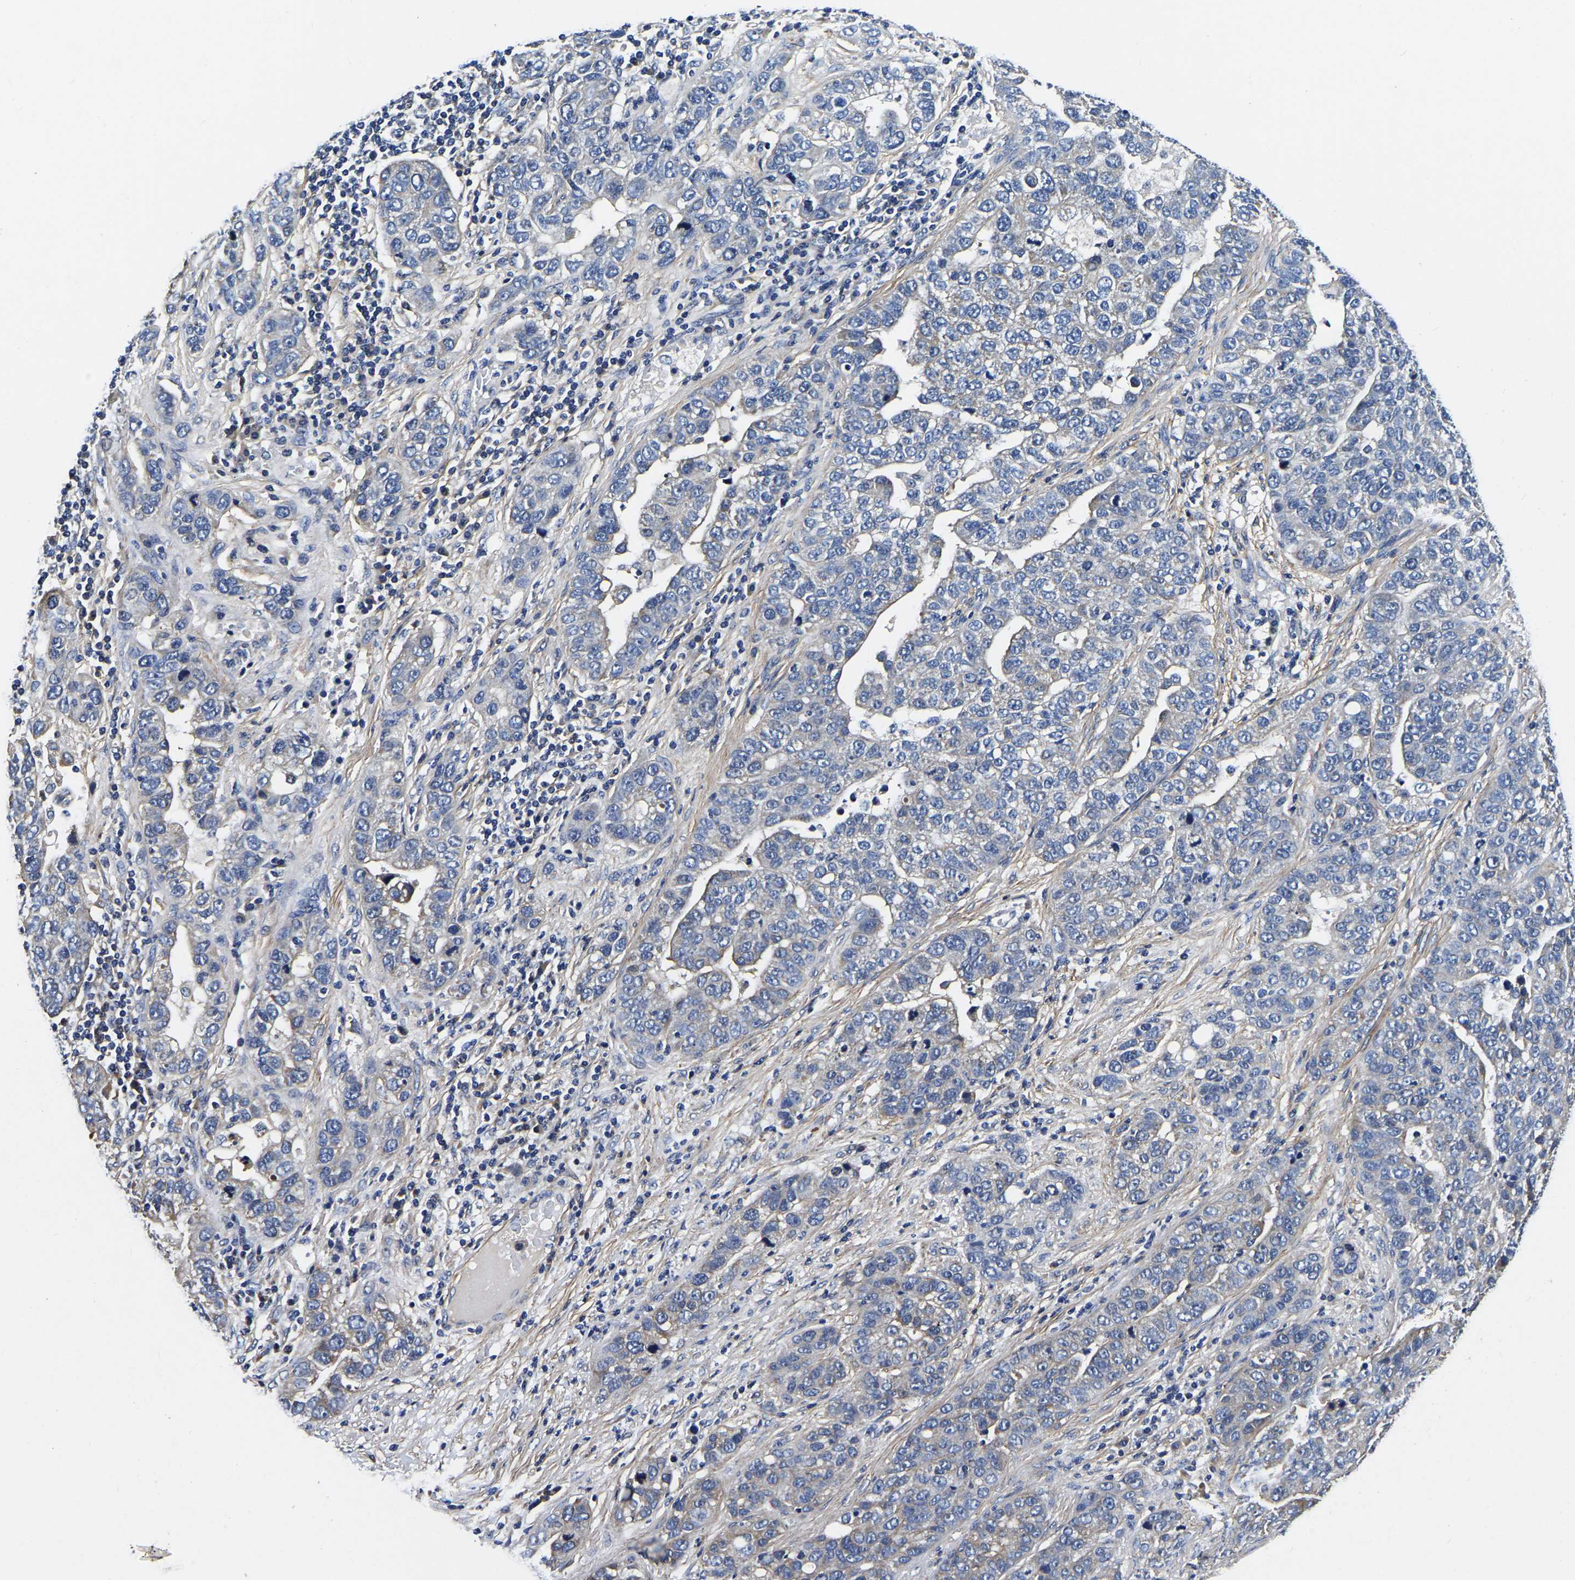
{"staining": {"intensity": "negative", "quantity": "none", "location": "none"}, "tissue": "pancreatic cancer", "cell_type": "Tumor cells", "image_type": "cancer", "snomed": [{"axis": "morphology", "description": "Adenocarcinoma, NOS"}, {"axis": "topography", "description": "Pancreas"}], "caption": "An immunohistochemistry image of pancreatic cancer (adenocarcinoma) is shown. There is no staining in tumor cells of pancreatic cancer (adenocarcinoma).", "gene": "KCTD17", "patient": {"sex": "female", "age": 61}}